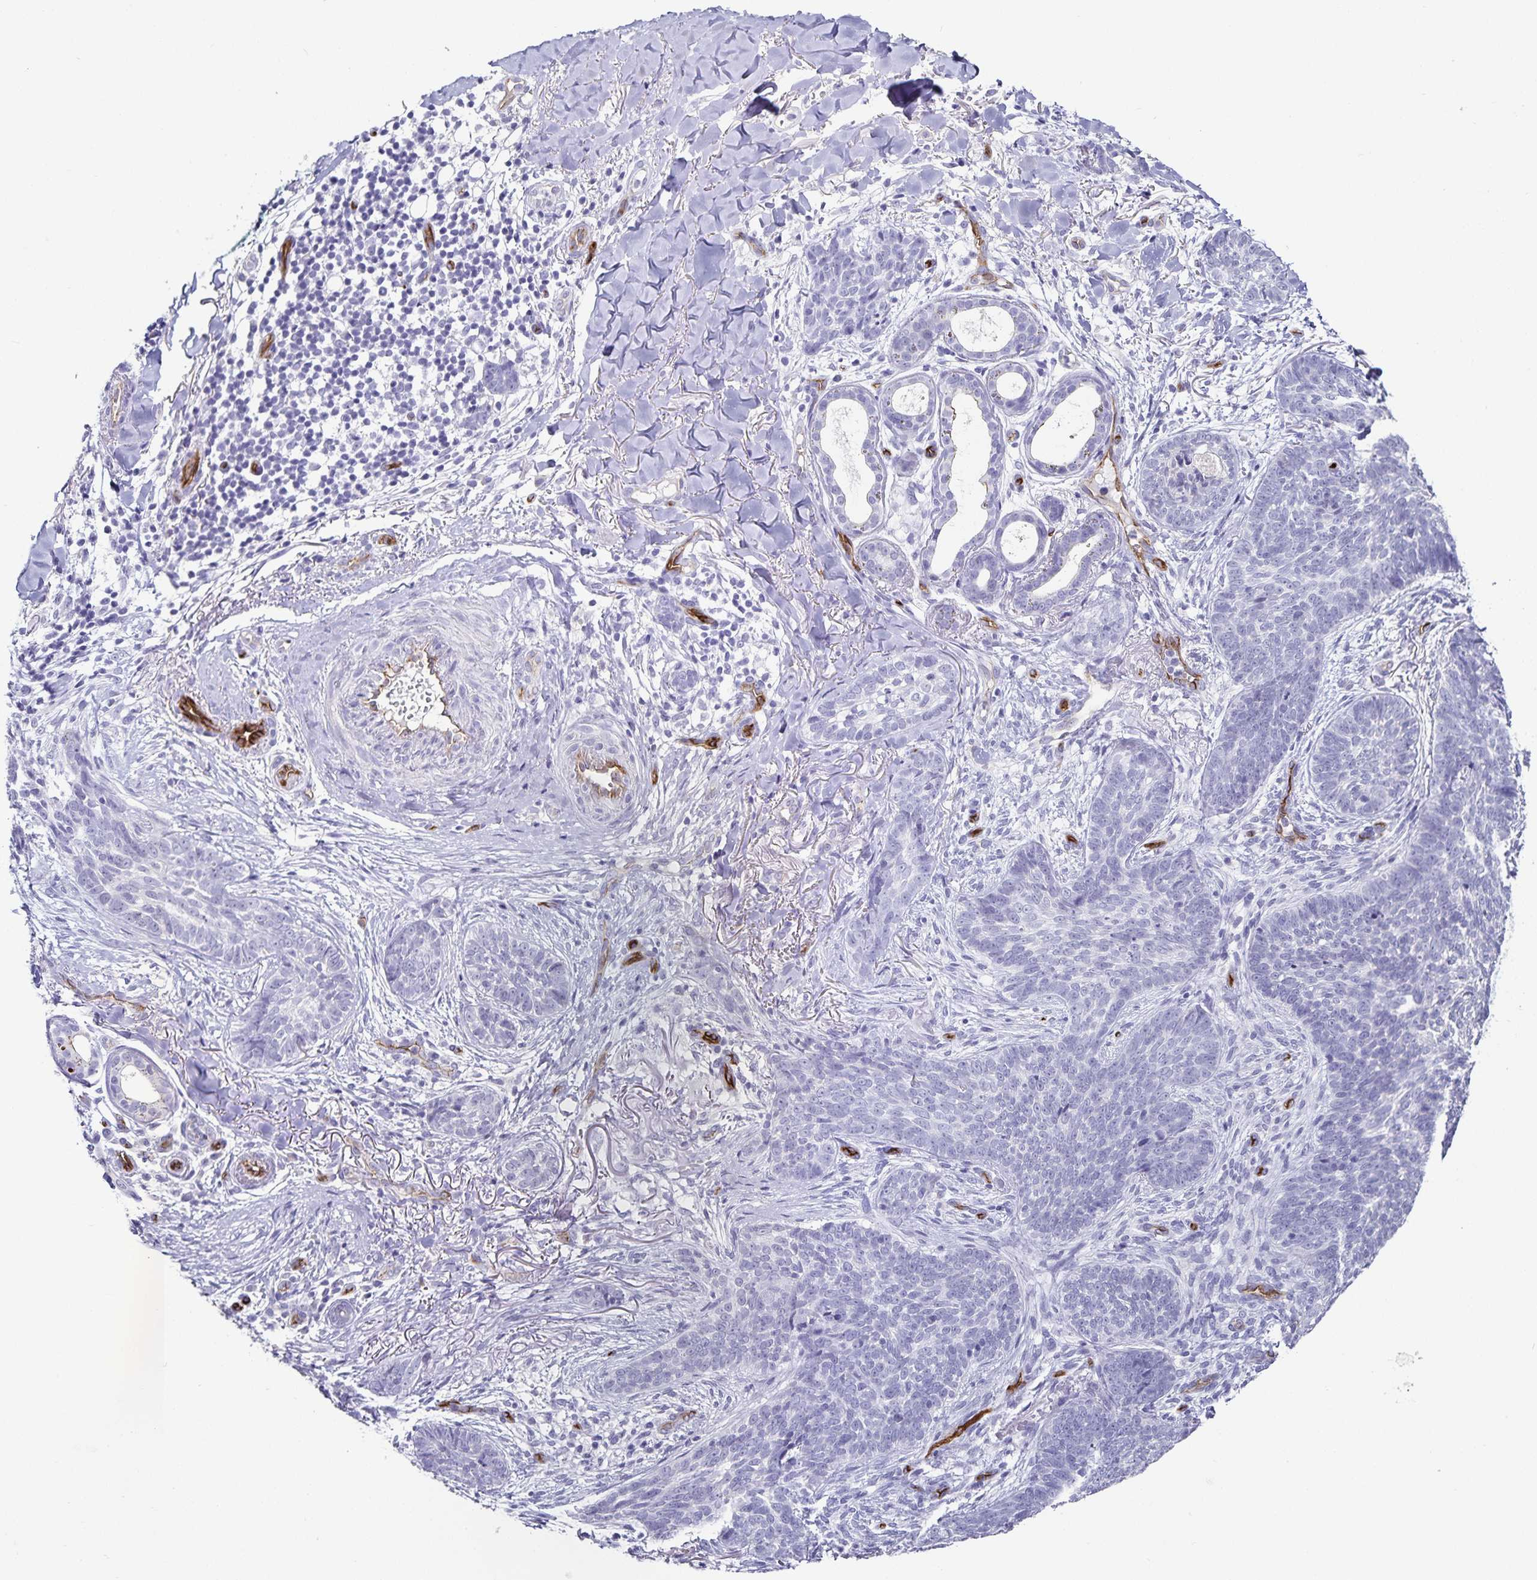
{"staining": {"intensity": "negative", "quantity": "none", "location": "none"}, "tissue": "skin cancer", "cell_type": "Tumor cells", "image_type": "cancer", "snomed": [{"axis": "morphology", "description": "Basal cell carcinoma"}, {"axis": "topography", "description": "Skin"}, {"axis": "topography", "description": "Skin of face"}], "caption": "Micrograph shows no significant protein staining in tumor cells of skin cancer.", "gene": "PODXL", "patient": {"sex": "male", "age": 88}}